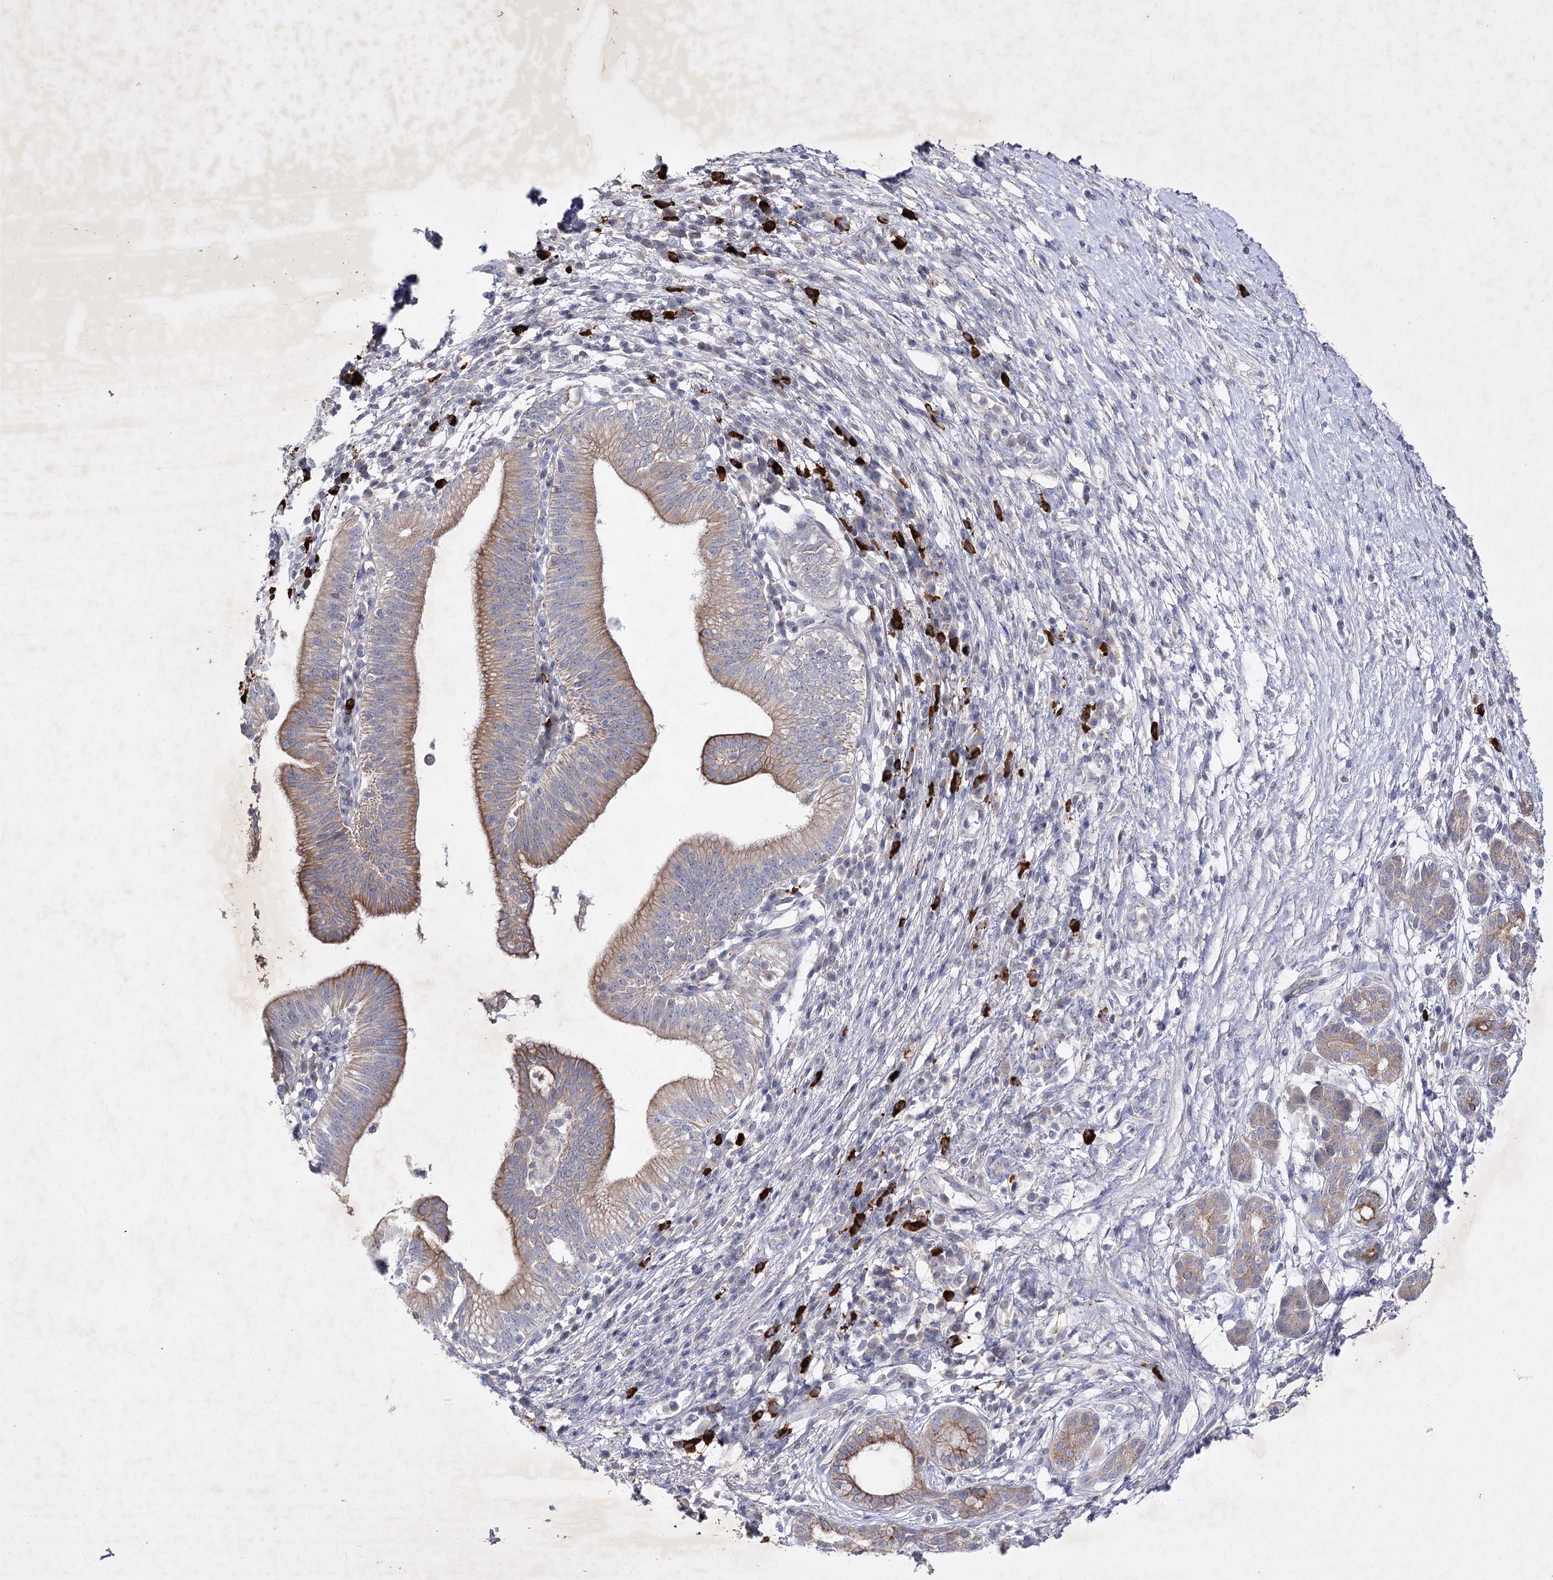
{"staining": {"intensity": "moderate", "quantity": "<25%", "location": "cytoplasmic/membranous"}, "tissue": "pancreatic cancer", "cell_type": "Tumor cells", "image_type": "cancer", "snomed": [{"axis": "morphology", "description": "Adenocarcinoma, NOS"}, {"axis": "topography", "description": "Pancreas"}], "caption": "Immunohistochemistry micrograph of human pancreatic adenocarcinoma stained for a protein (brown), which shows low levels of moderate cytoplasmic/membranous staining in about <25% of tumor cells.", "gene": "COX15", "patient": {"sex": "male", "age": 68}}